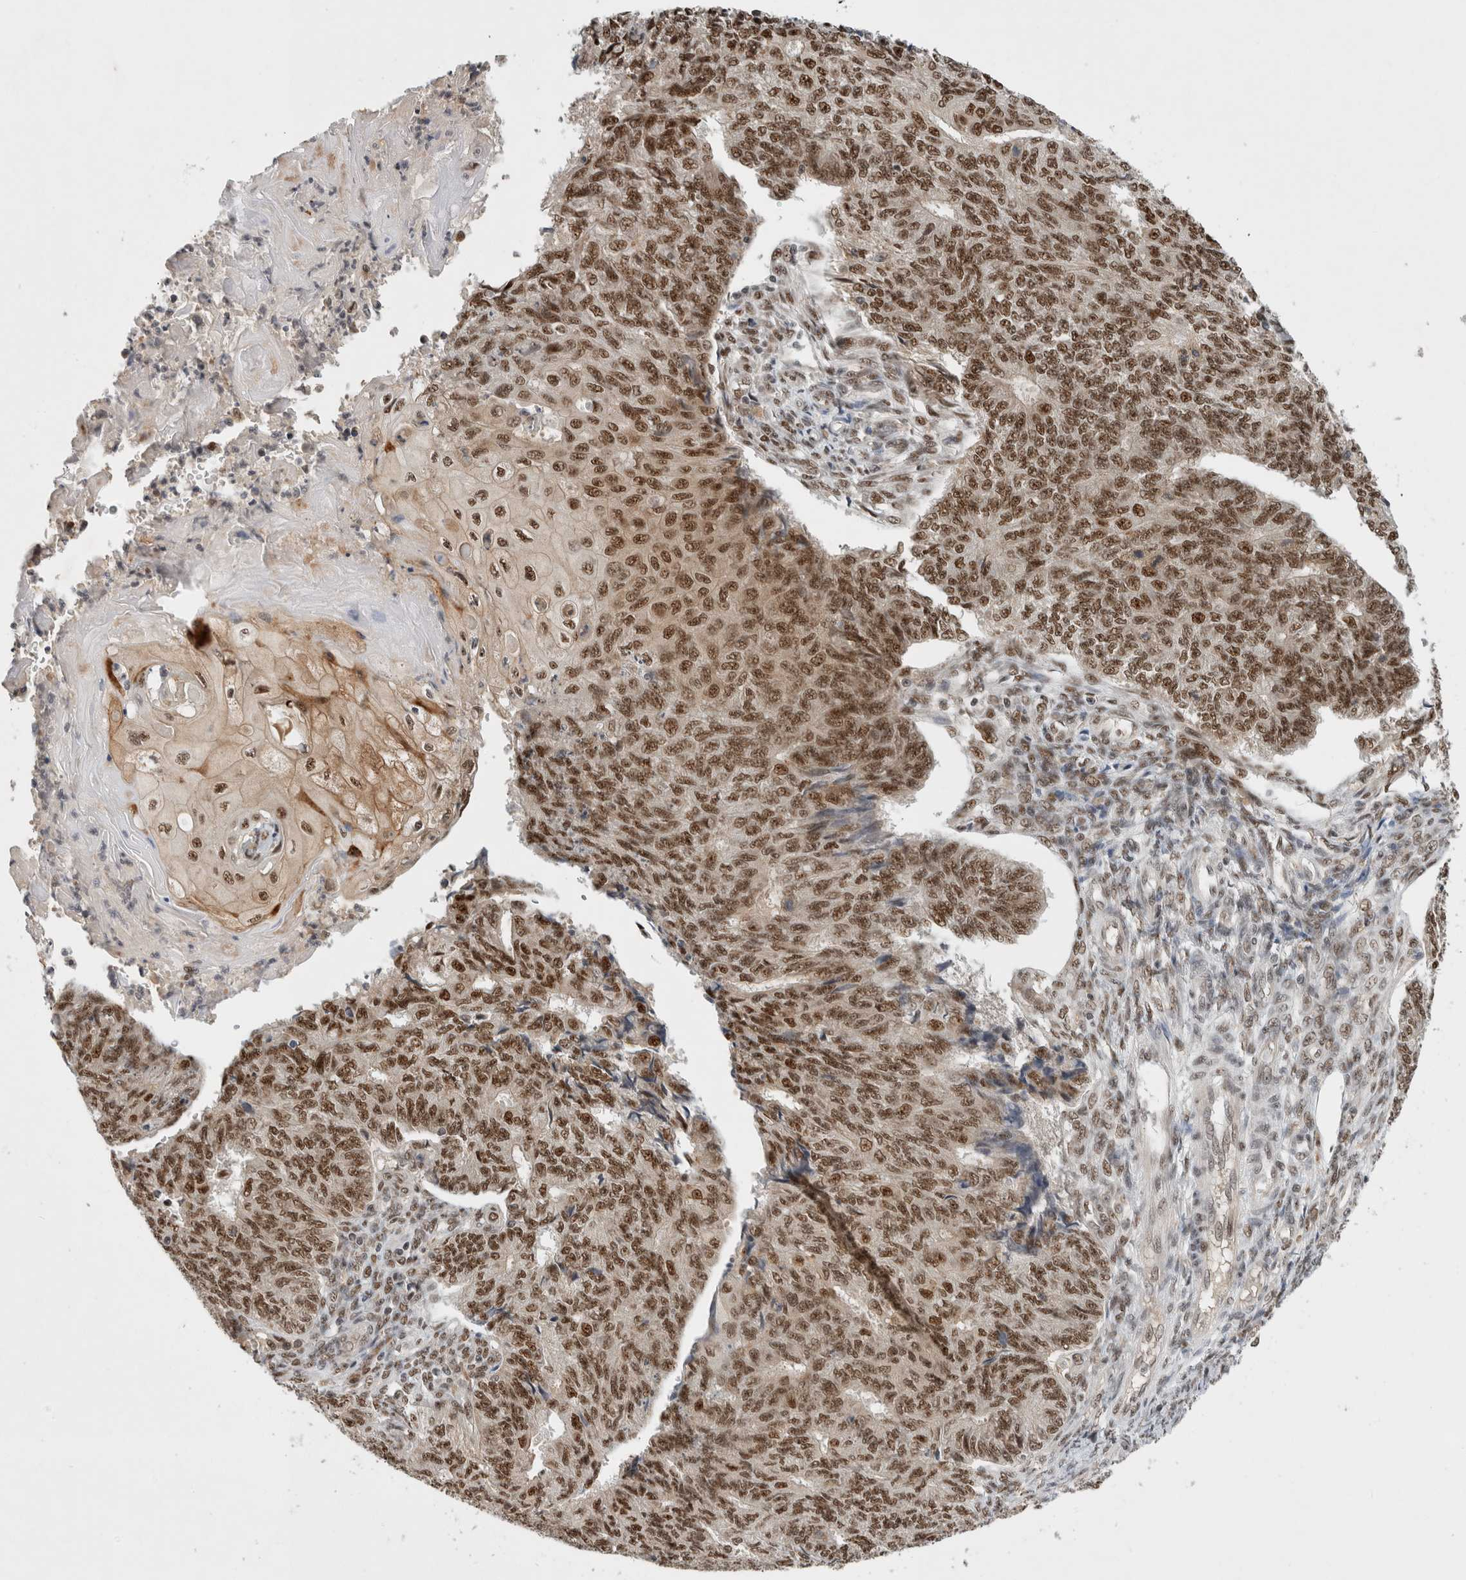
{"staining": {"intensity": "moderate", "quantity": ">75%", "location": "nuclear"}, "tissue": "endometrial cancer", "cell_type": "Tumor cells", "image_type": "cancer", "snomed": [{"axis": "morphology", "description": "Adenocarcinoma, NOS"}, {"axis": "topography", "description": "Endometrium"}], "caption": "About >75% of tumor cells in human endometrial cancer (adenocarcinoma) reveal moderate nuclear protein expression as visualized by brown immunohistochemical staining.", "gene": "NCAPG2", "patient": {"sex": "female", "age": 32}}